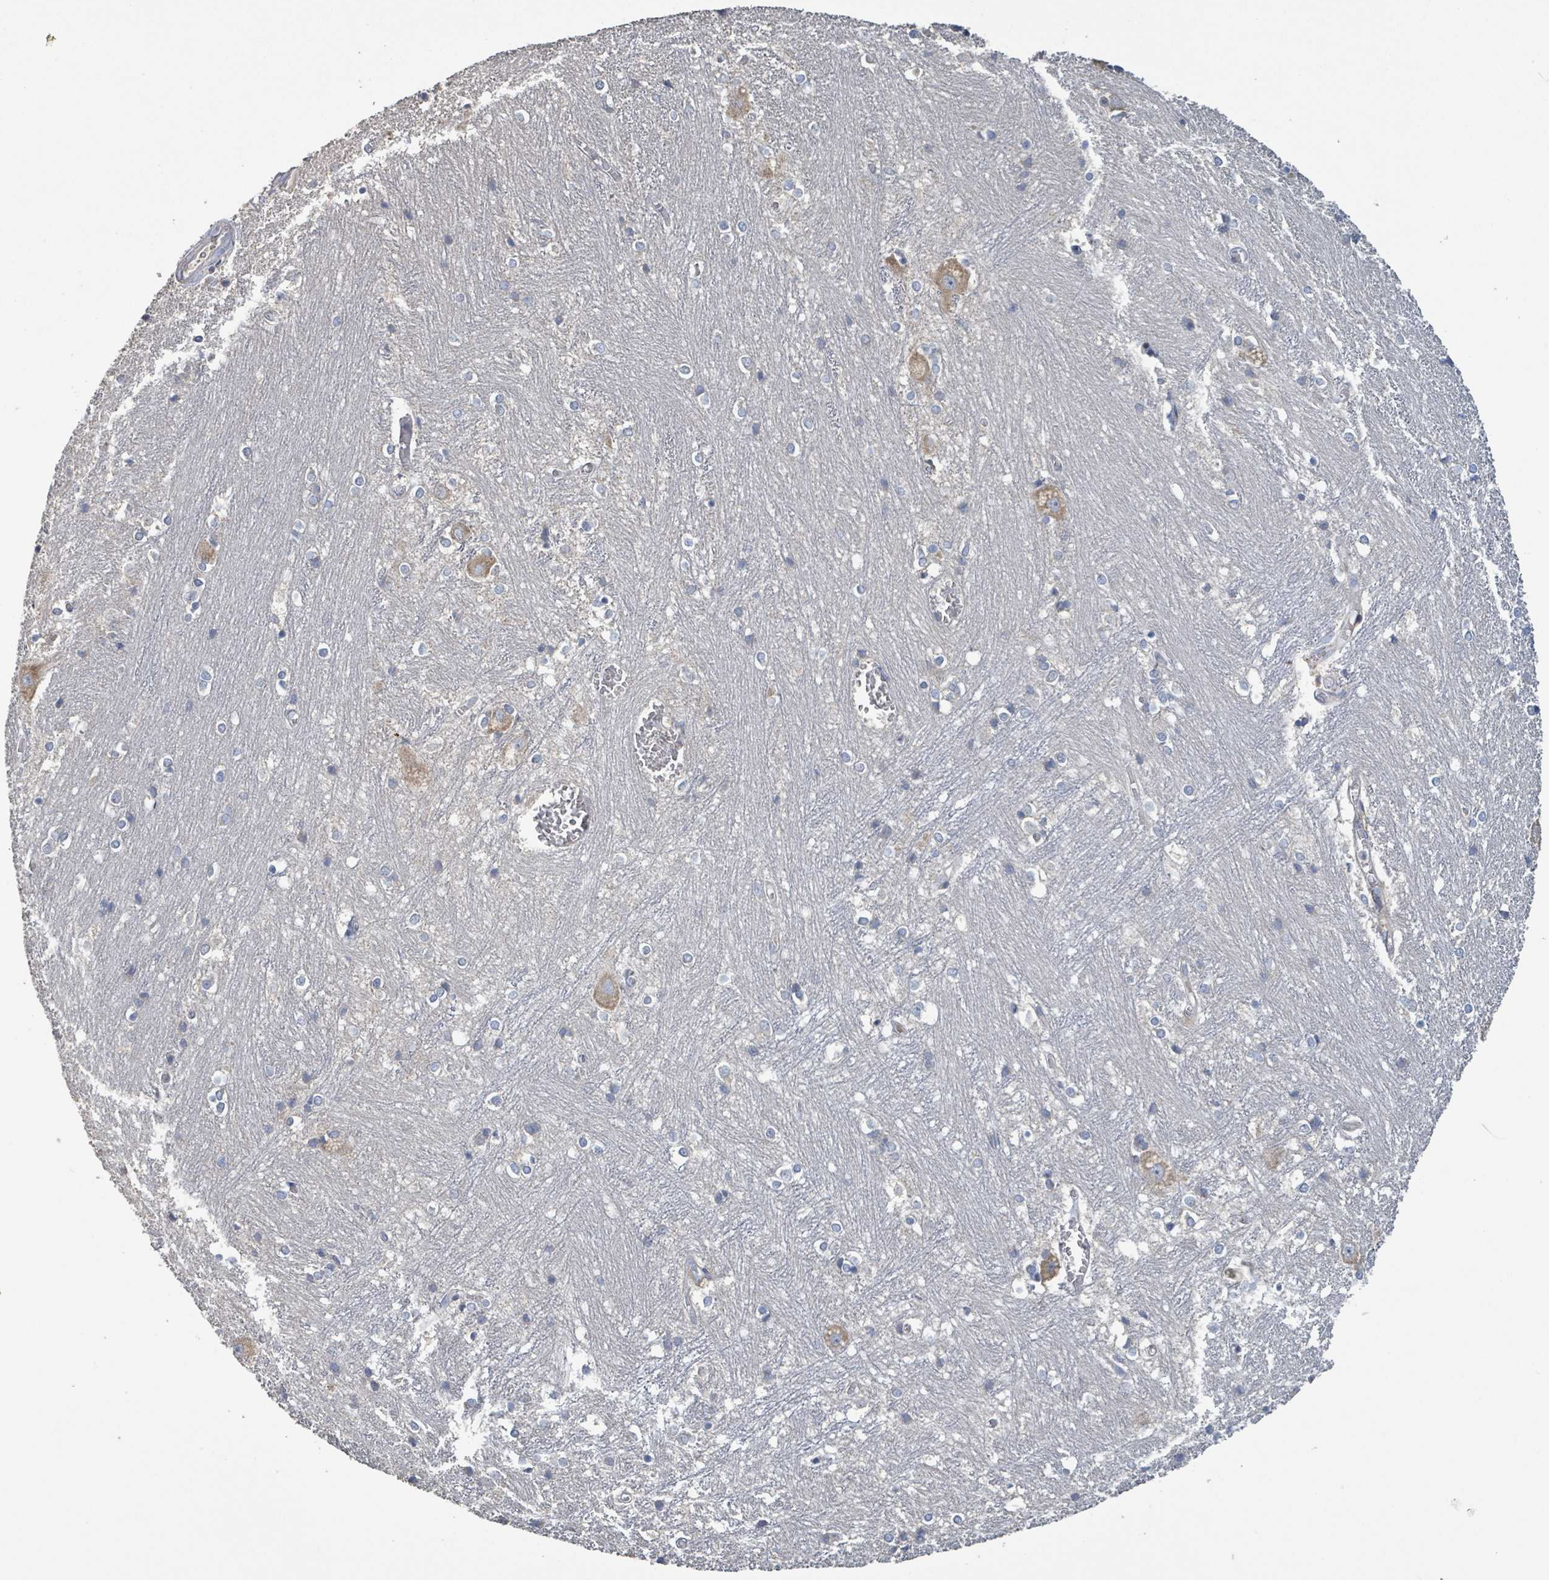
{"staining": {"intensity": "negative", "quantity": "none", "location": "none"}, "tissue": "caudate", "cell_type": "Glial cells", "image_type": "normal", "snomed": [{"axis": "morphology", "description": "Normal tissue, NOS"}, {"axis": "topography", "description": "Lateral ventricle wall"}], "caption": "Caudate was stained to show a protein in brown. There is no significant staining in glial cells. (DAB (3,3'-diaminobenzidine) immunohistochemistry visualized using brightfield microscopy, high magnification).", "gene": "RPL32", "patient": {"sex": "male", "age": 37}}